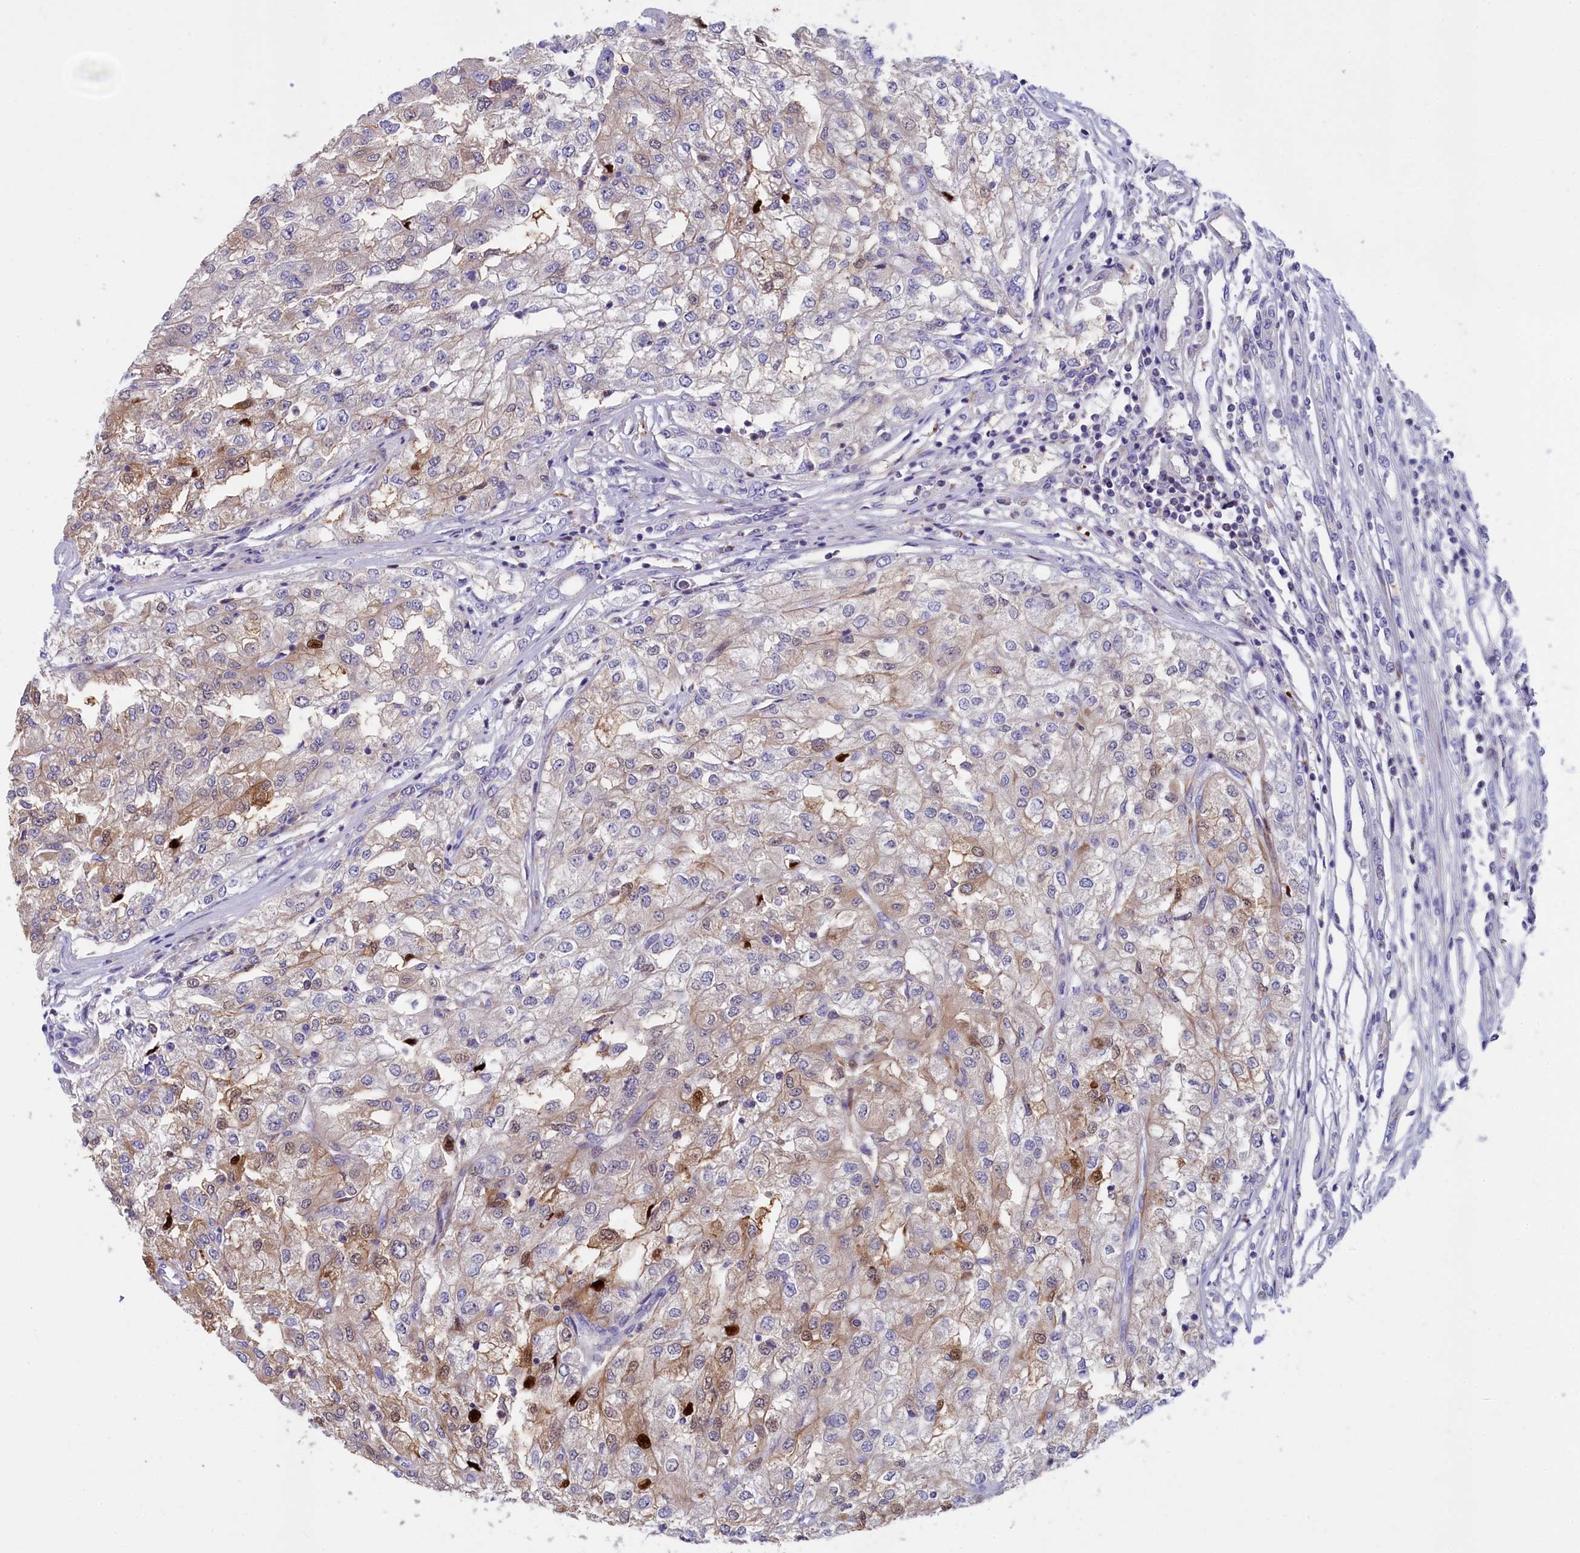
{"staining": {"intensity": "moderate", "quantity": "<25%", "location": "cytoplasmic/membranous"}, "tissue": "renal cancer", "cell_type": "Tumor cells", "image_type": "cancer", "snomed": [{"axis": "morphology", "description": "Adenocarcinoma, NOS"}, {"axis": "topography", "description": "Kidney"}], "caption": "Immunohistochemical staining of renal adenocarcinoma reveals low levels of moderate cytoplasmic/membranous protein expression in approximately <25% of tumor cells.", "gene": "NKPD1", "patient": {"sex": "female", "age": 54}}